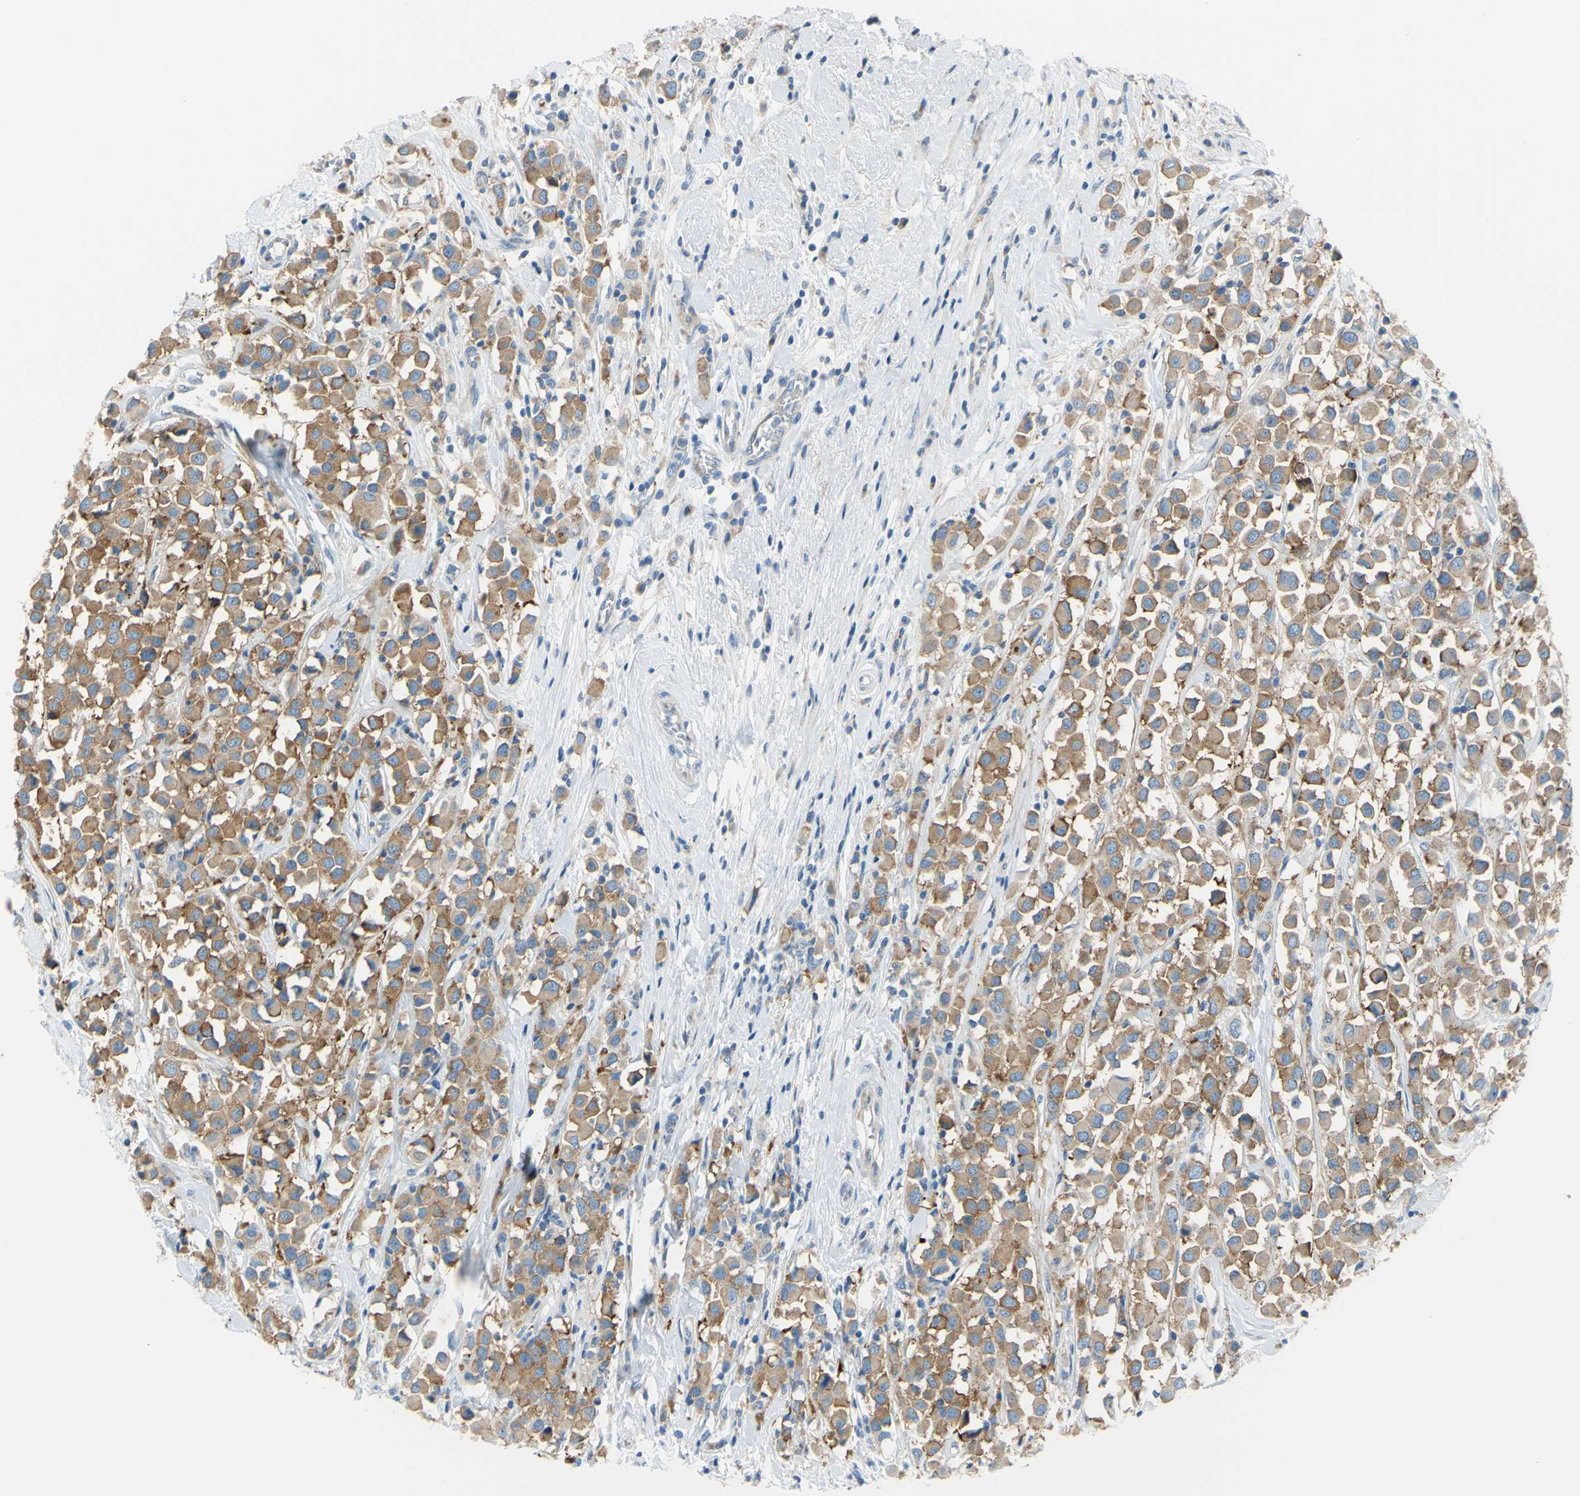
{"staining": {"intensity": "moderate", "quantity": ">75%", "location": "cytoplasmic/membranous"}, "tissue": "breast cancer", "cell_type": "Tumor cells", "image_type": "cancer", "snomed": [{"axis": "morphology", "description": "Duct carcinoma"}, {"axis": "topography", "description": "Breast"}], "caption": "This is a photomicrograph of immunohistochemistry staining of breast cancer, which shows moderate staining in the cytoplasmic/membranous of tumor cells.", "gene": "FRMD4B", "patient": {"sex": "female", "age": 61}}